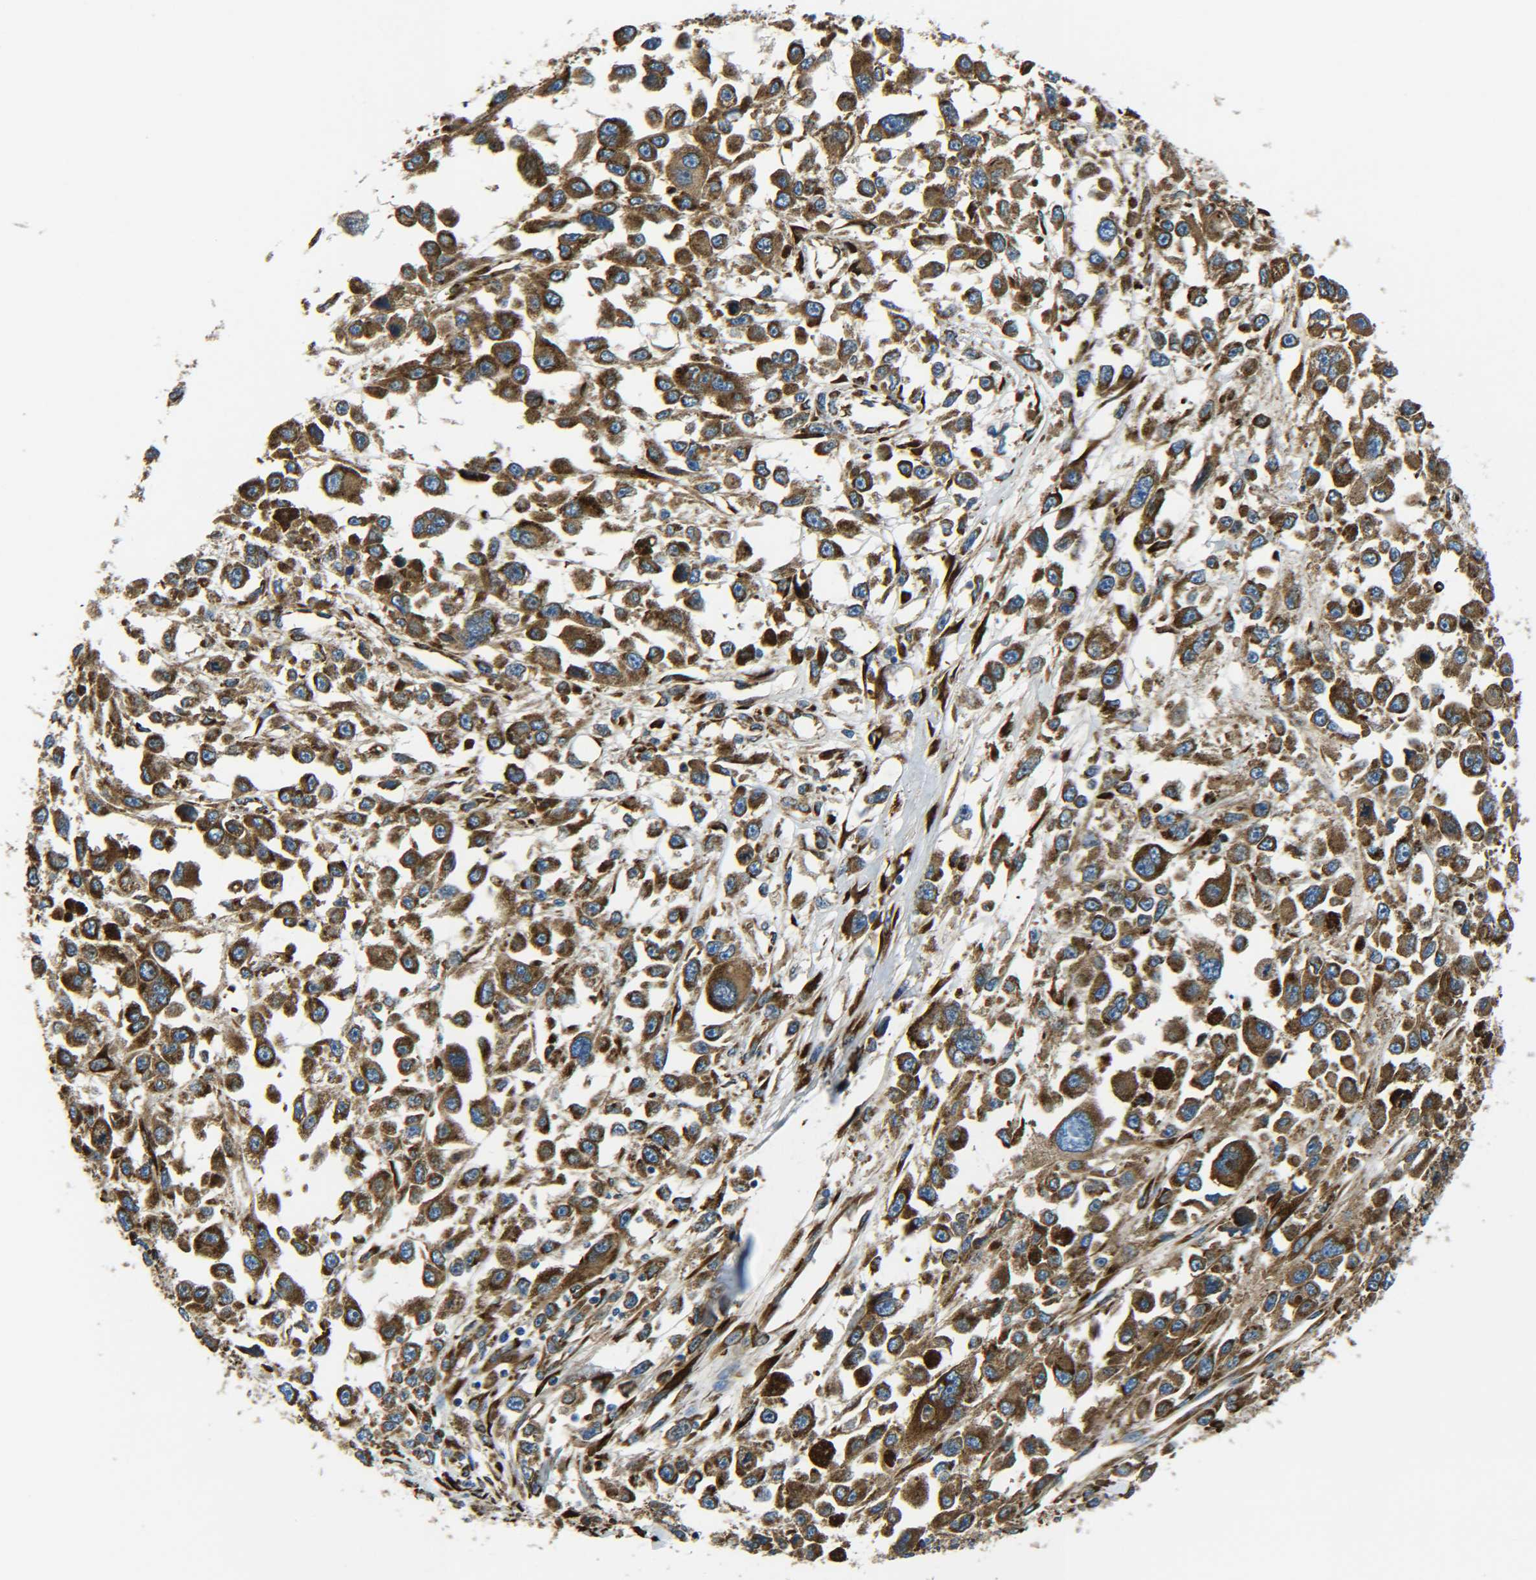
{"staining": {"intensity": "strong", "quantity": ">75%", "location": "cytoplasmic/membranous"}, "tissue": "melanoma", "cell_type": "Tumor cells", "image_type": "cancer", "snomed": [{"axis": "morphology", "description": "Malignant melanoma, Metastatic site"}, {"axis": "topography", "description": "Lymph node"}], "caption": "An IHC image of tumor tissue is shown. Protein staining in brown labels strong cytoplasmic/membranous positivity in malignant melanoma (metastatic site) within tumor cells.", "gene": "PREB", "patient": {"sex": "male", "age": 59}}